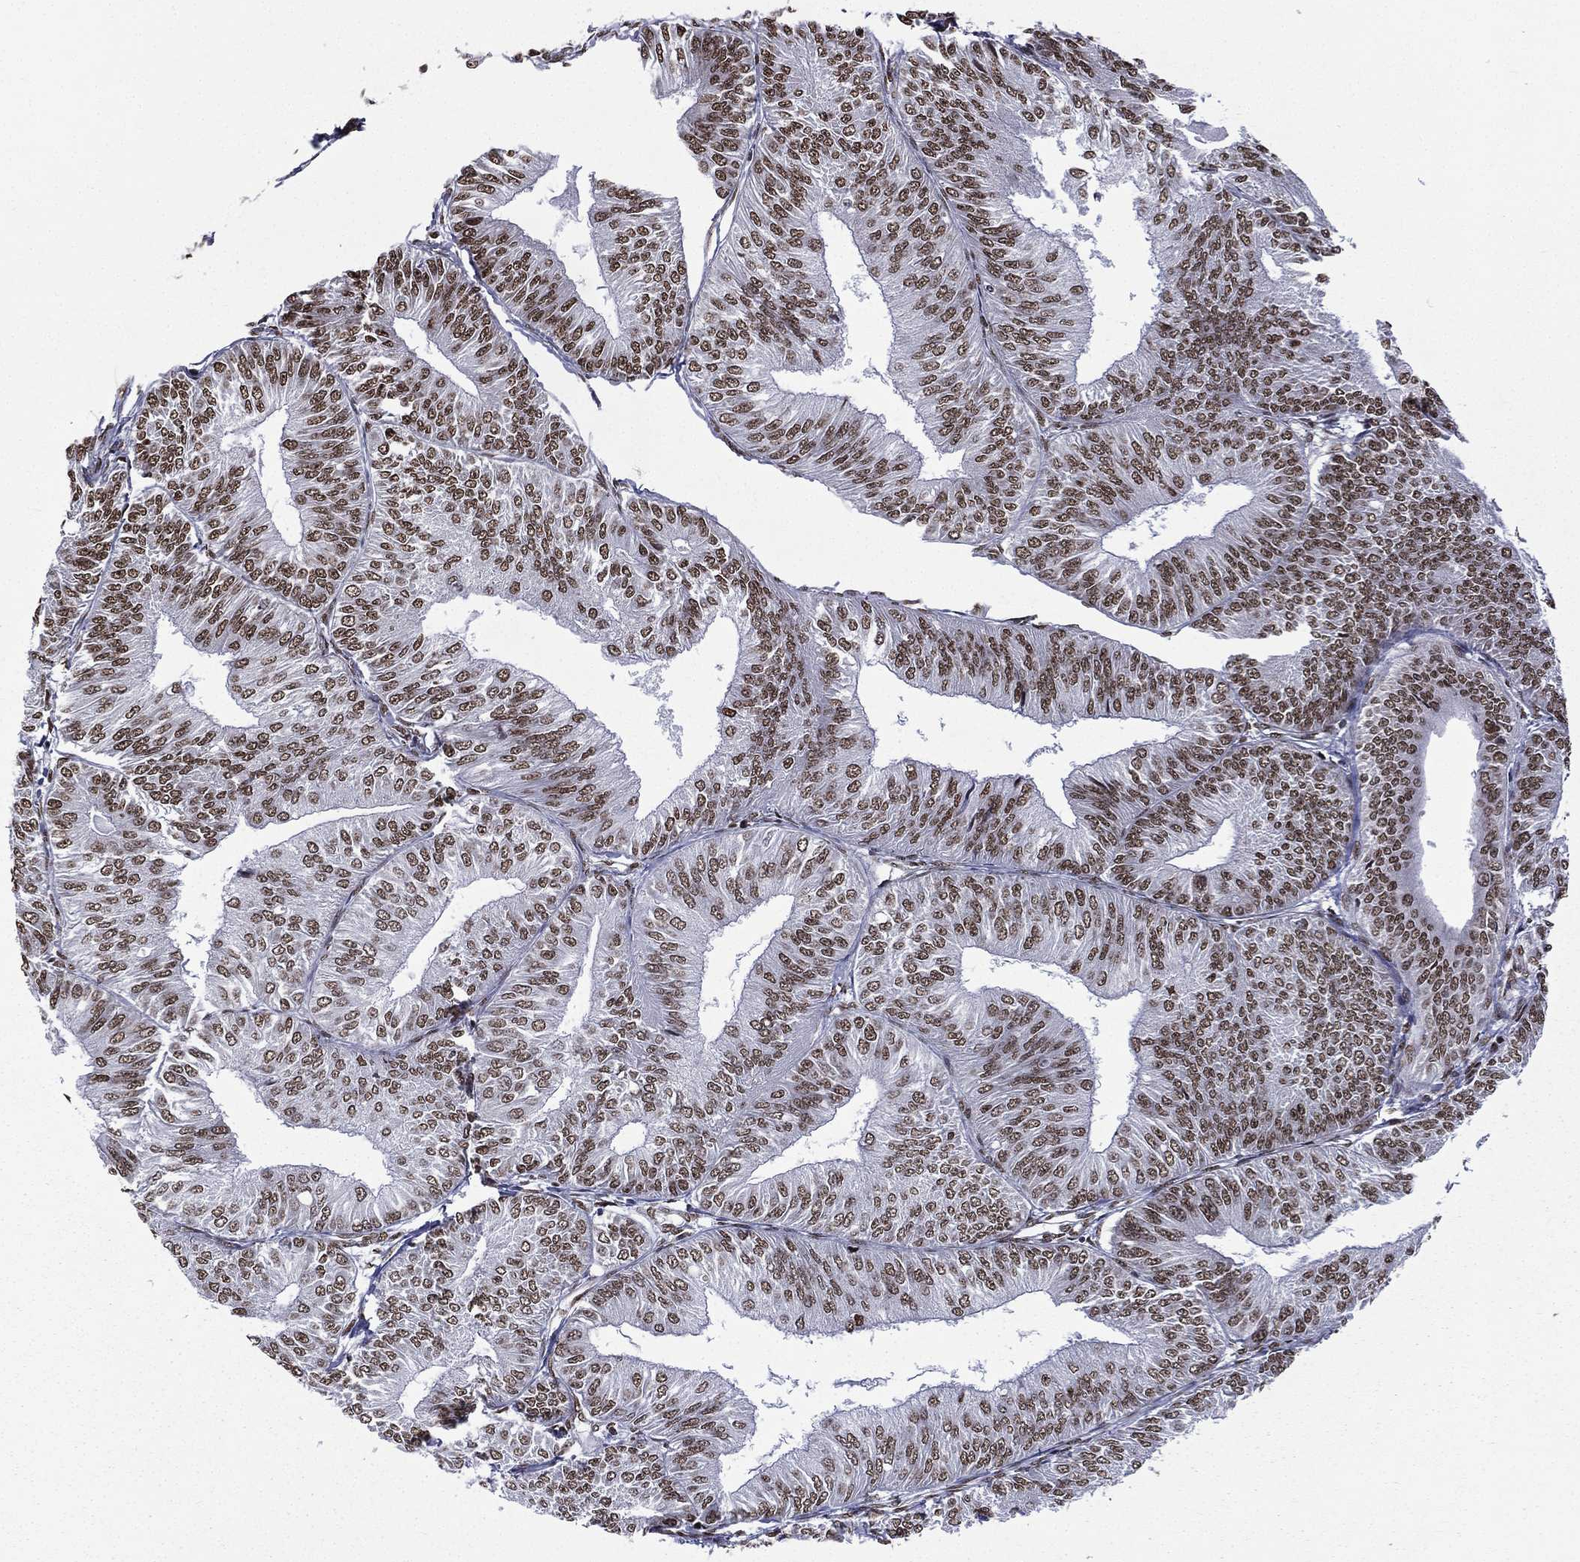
{"staining": {"intensity": "strong", "quantity": ">75%", "location": "nuclear"}, "tissue": "endometrial cancer", "cell_type": "Tumor cells", "image_type": "cancer", "snomed": [{"axis": "morphology", "description": "Adenocarcinoma, NOS"}, {"axis": "topography", "description": "Endometrium"}], "caption": "There is high levels of strong nuclear expression in tumor cells of adenocarcinoma (endometrial), as demonstrated by immunohistochemical staining (brown color).", "gene": "C5orf24", "patient": {"sex": "female", "age": 58}}